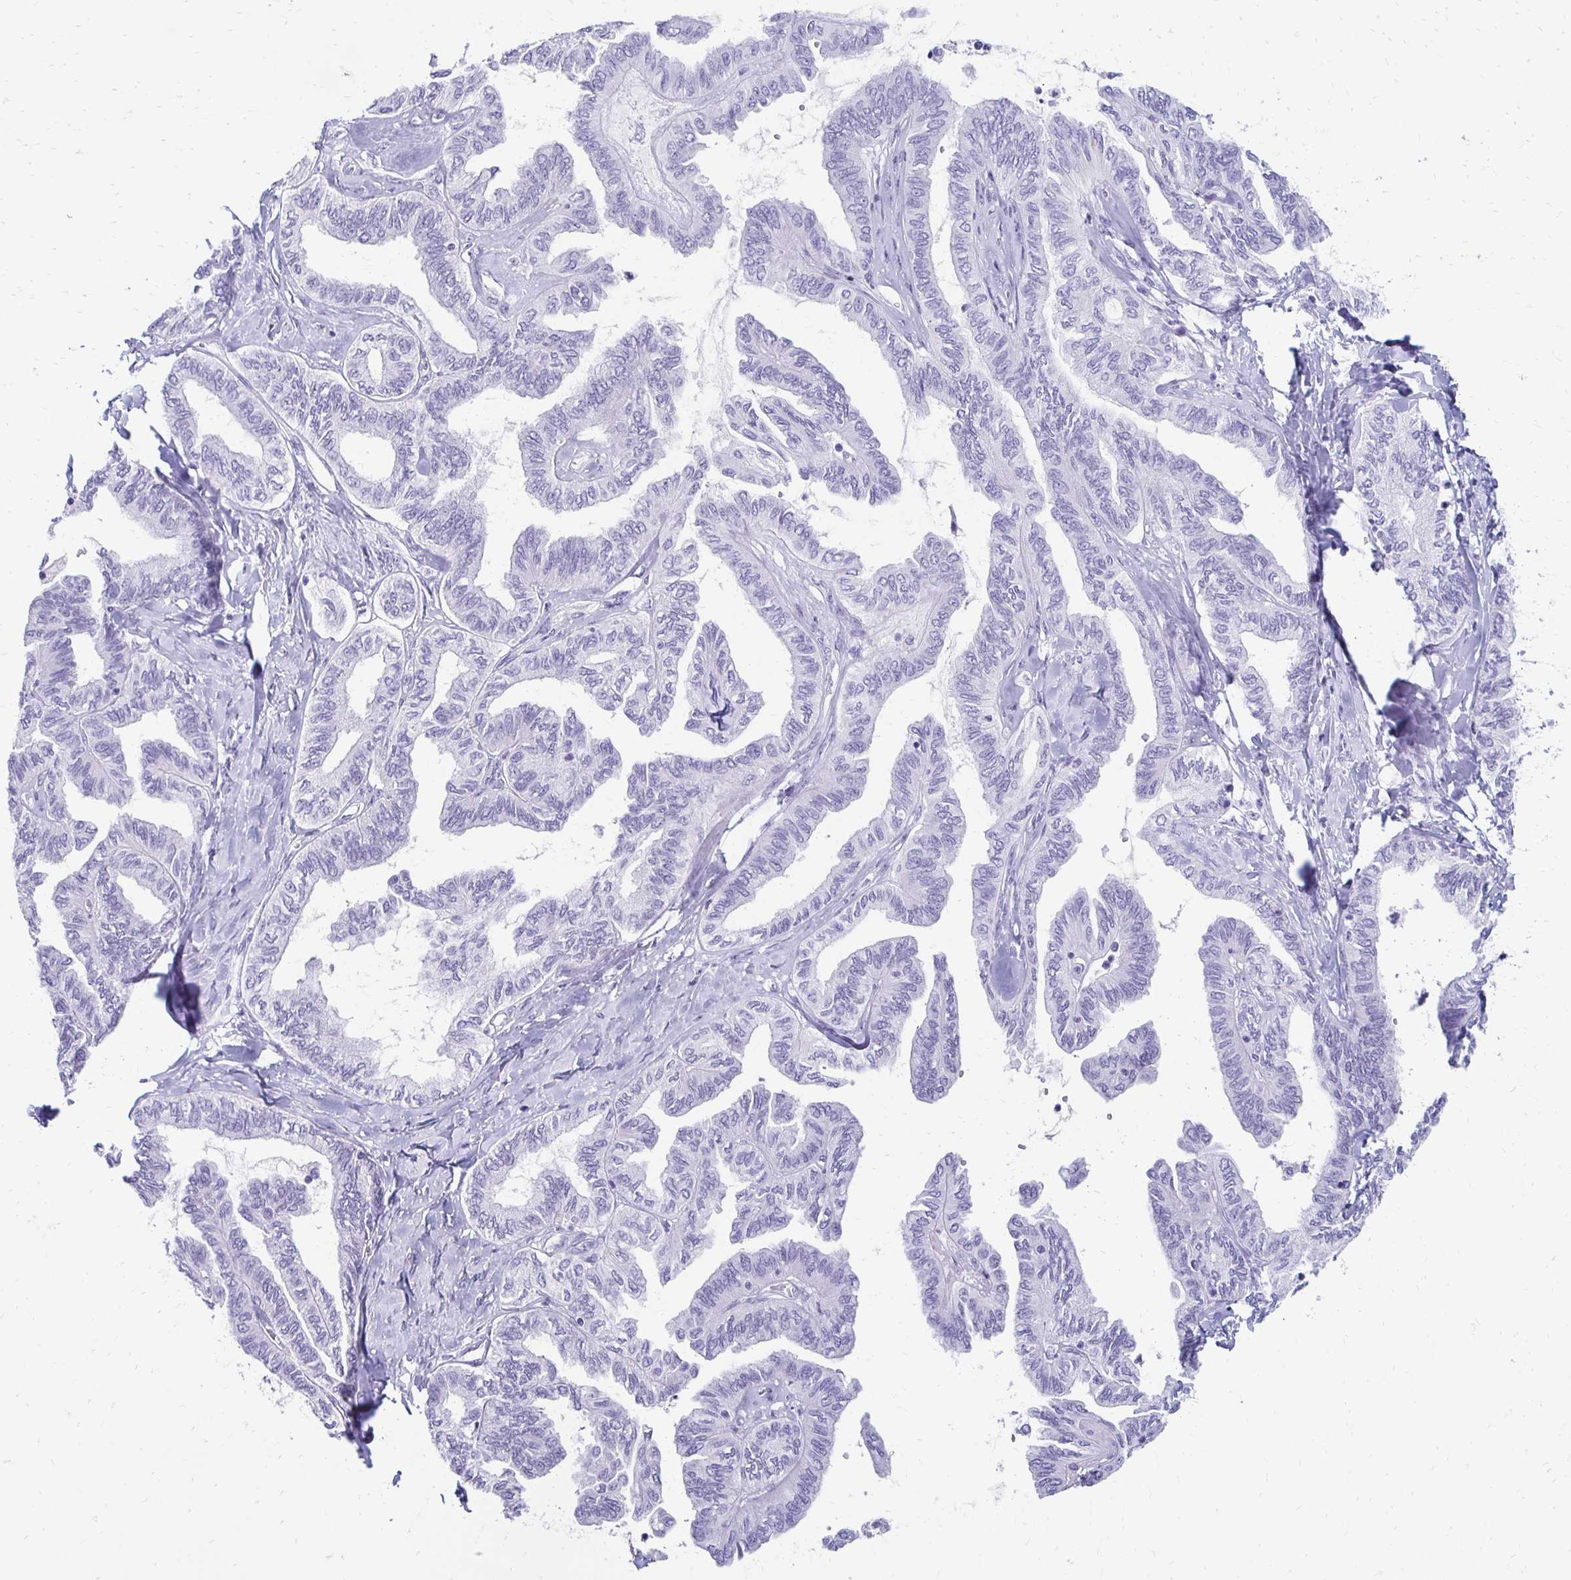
{"staining": {"intensity": "negative", "quantity": "none", "location": "none"}, "tissue": "ovarian cancer", "cell_type": "Tumor cells", "image_type": "cancer", "snomed": [{"axis": "morphology", "description": "Carcinoma, endometroid"}, {"axis": "topography", "description": "Ovary"}], "caption": "Immunohistochemistry histopathology image of neoplastic tissue: human ovarian endometroid carcinoma stained with DAB shows no significant protein staining in tumor cells. (Brightfield microscopy of DAB immunohistochemistry at high magnification).", "gene": "TMEM54", "patient": {"sex": "female", "age": 70}}